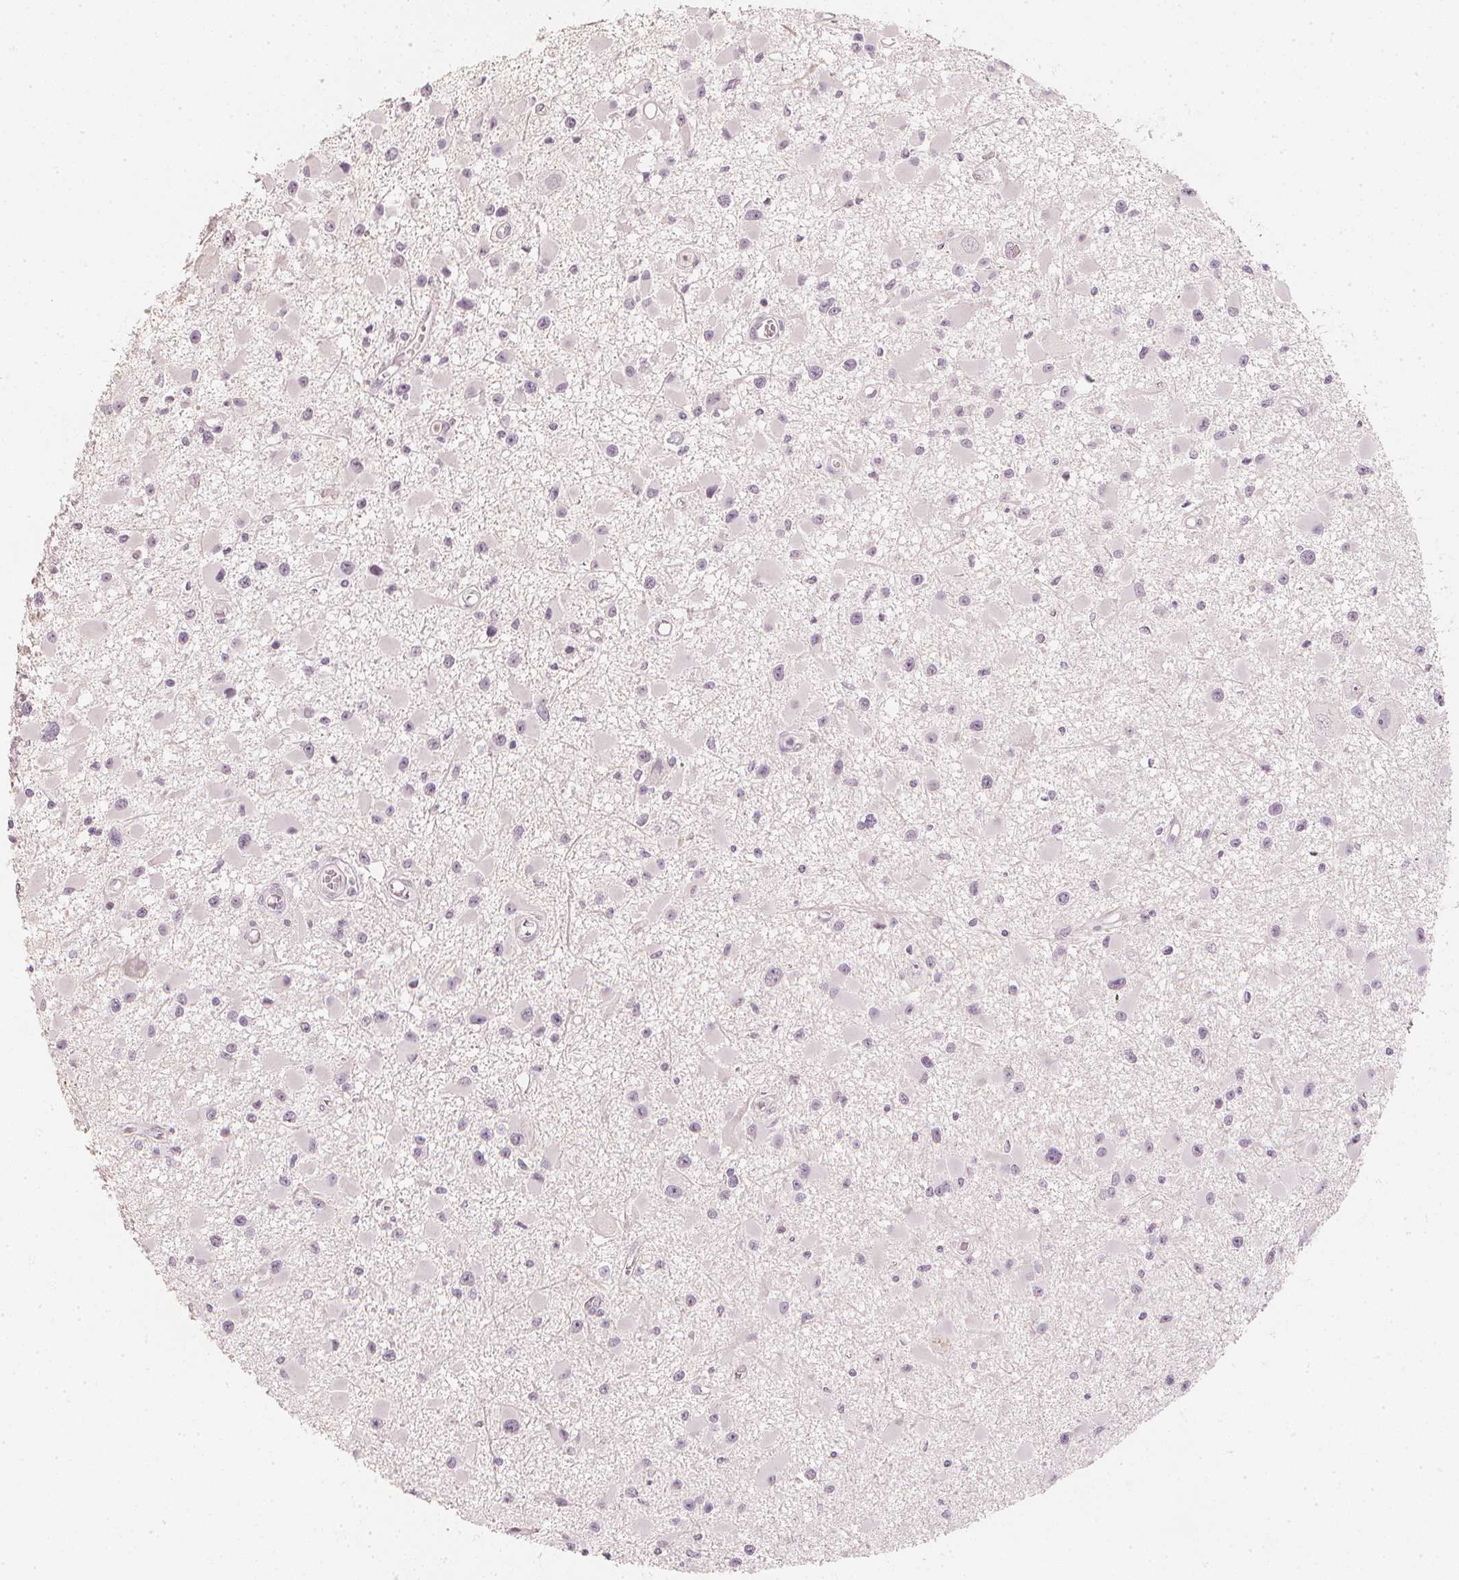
{"staining": {"intensity": "negative", "quantity": "none", "location": "none"}, "tissue": "glioma", "cell_type": "Tumor cells", "image_type": "cancer", "snomed": [{"axis": "morphology", "description": "Glioma, malignant, High grade"}, {"axis": "topography", "description": "Brain"}], "caption": "Immunohistochemistry micrograph of malignant glioma (high-grade) stained for a protein (brown), which demonstrates no positivity in tumor cells.", "gene": "CALB1", "patient": {"sex": "male", "age": 54}}